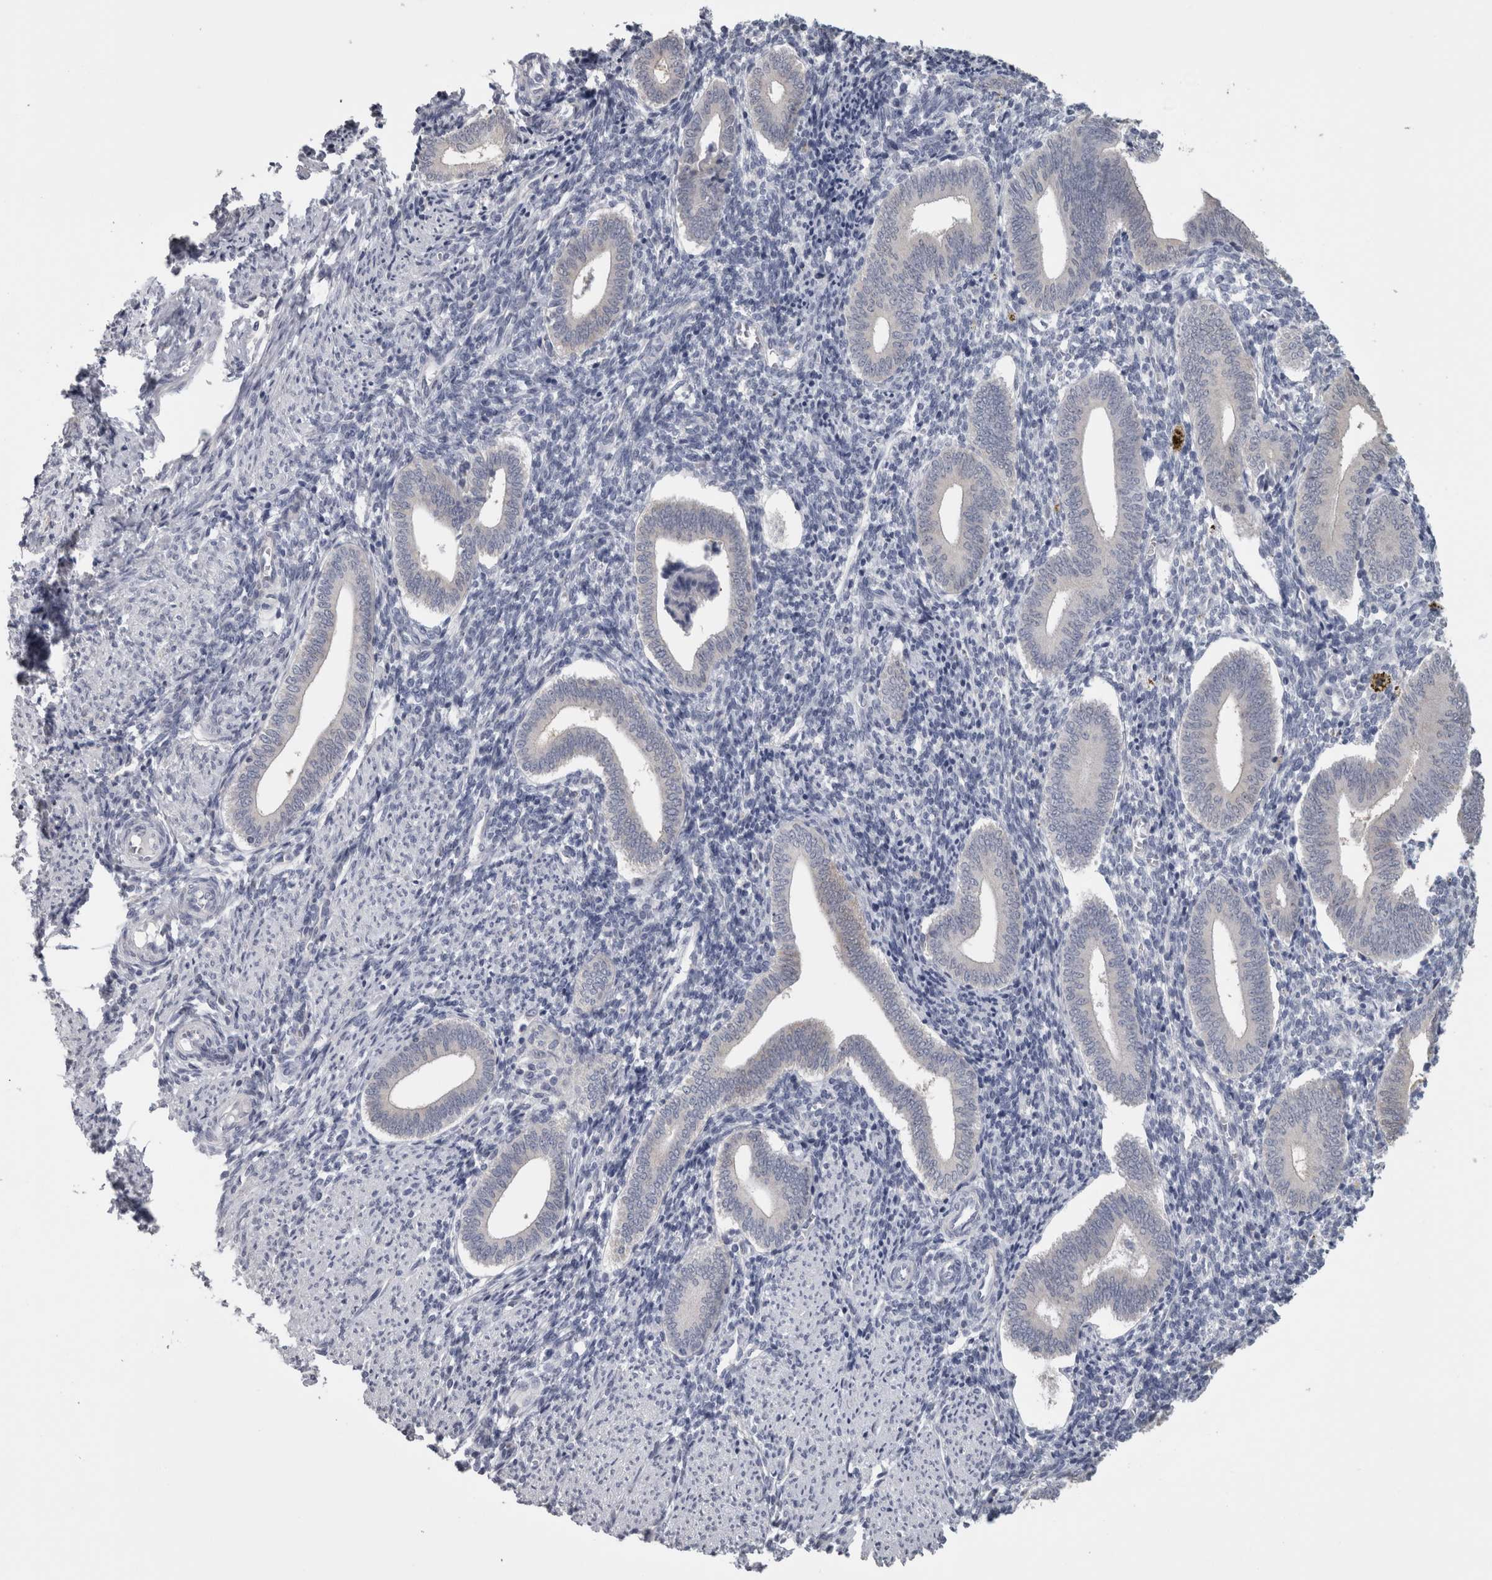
{"staining": {"intensity": "negative", "quantity": "none", "location": "none"}, "tissue": "endometrium", "cell_type": "Cells in endometrial stroma", "image_type": "normal", "snomed": [{"axis": "morphology", "description": "Normal tissue, NOS"}, {"axis": "topography", "description": "Uterus"}, {"axis": "topography", "description": "Endometrium"}], "caption": "The image displays no staining of cells in endometrial stroma in benign endometrium. (IHC, brightfield microscopy, high magnification).", "gene": "TCAP", "patient": {"sex": "female", "age": 33}}